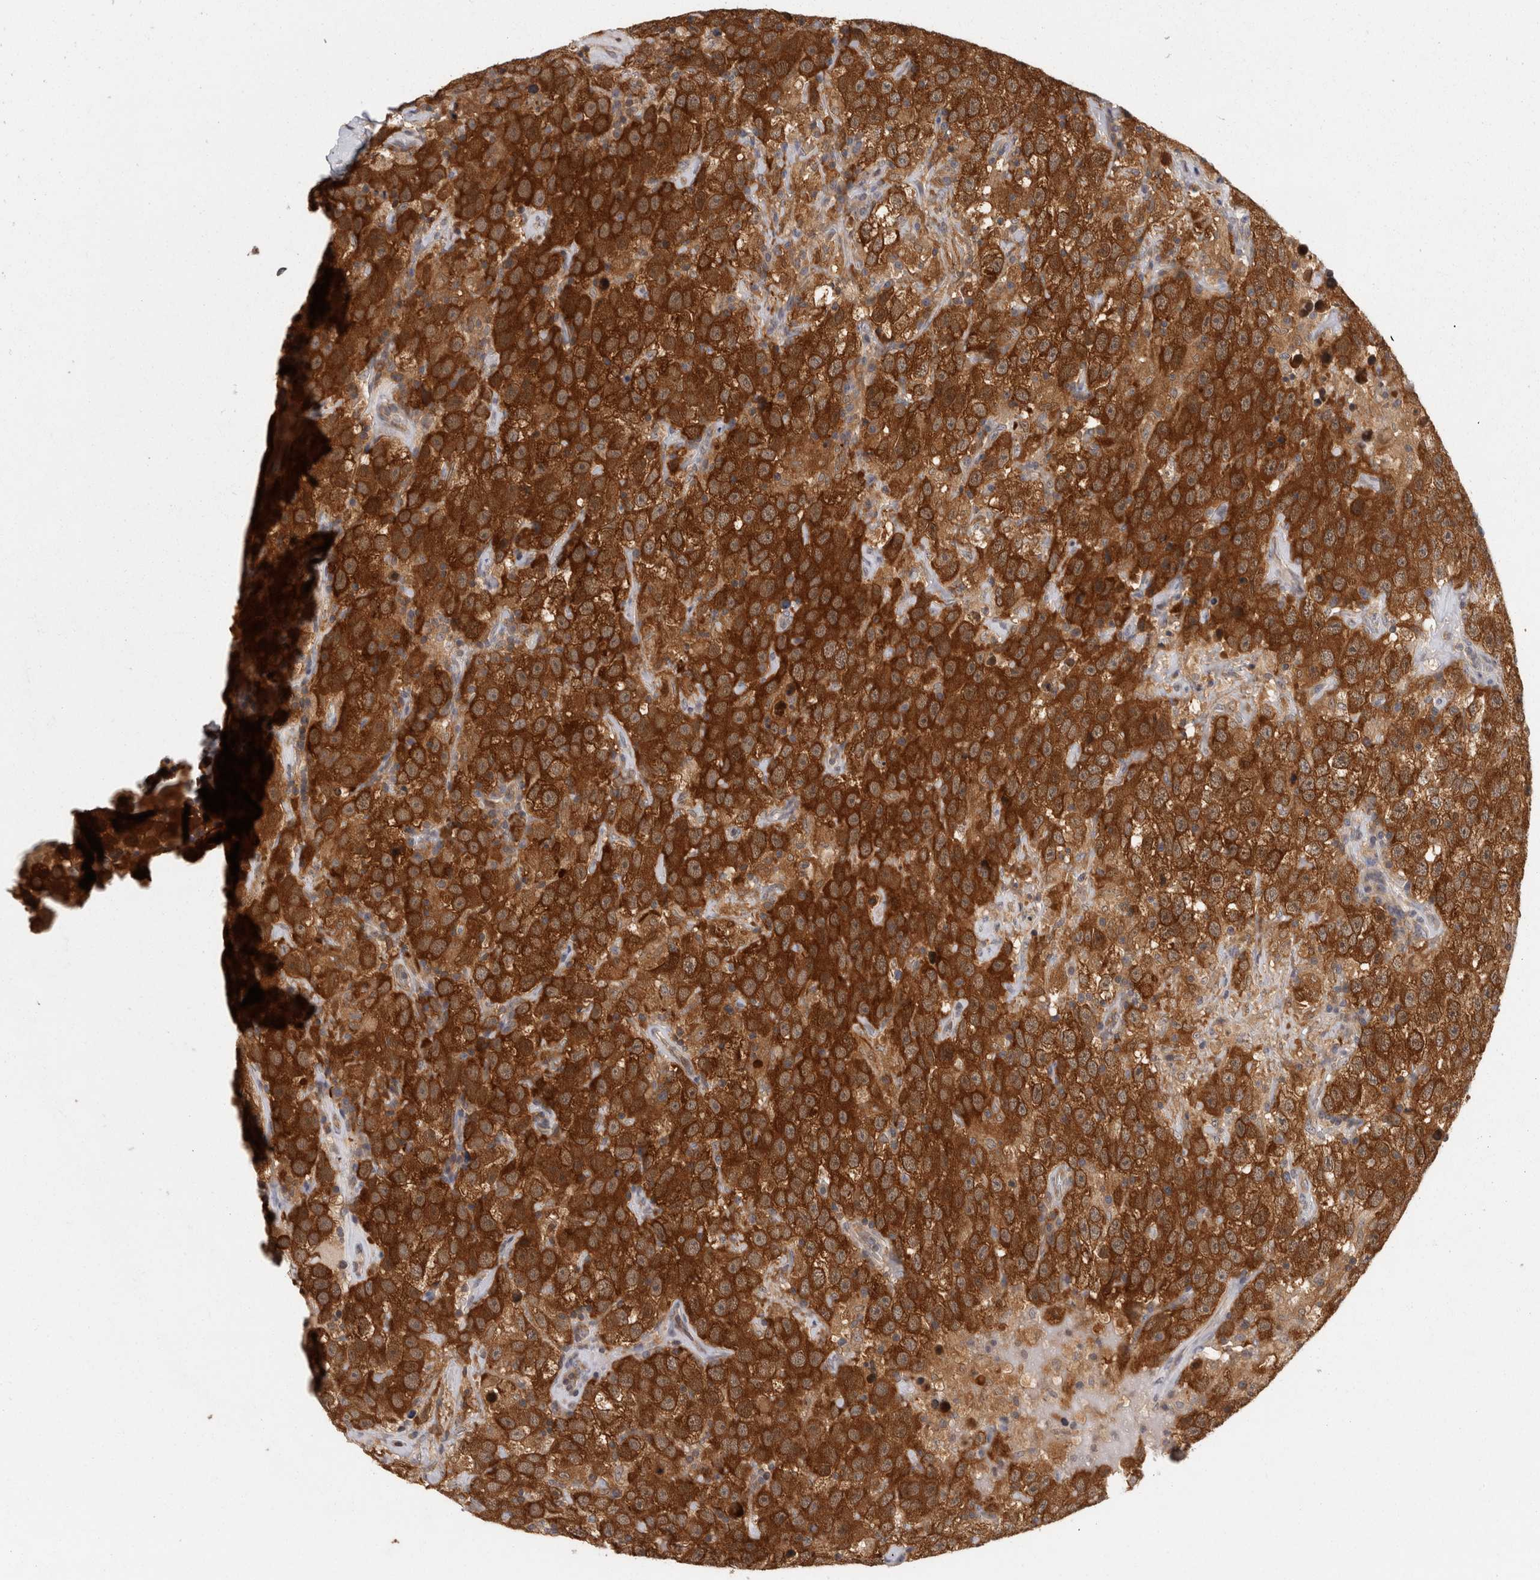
{"staining": {"intensity": "strong", "quantity": ">75%", "location": "cytoplasmic/membranous"}, "tissue": "testis cancer", "cell_type": "Tumor cells", "image_type": "cancer", "snomed": [{"axis": "morphology", "description": "Seminoma, NOS"}, {"axis": "topography", "description": "Testis"}], "caption": "A photomicrograph showing strong cytoplasmic/membranous expression in approximately >75% of tumor cells in testis cancer, as visualized by brown immunohistochemical staining.", "gene": "ACAT2", "patient": {"sex": "male", "age": 41}}